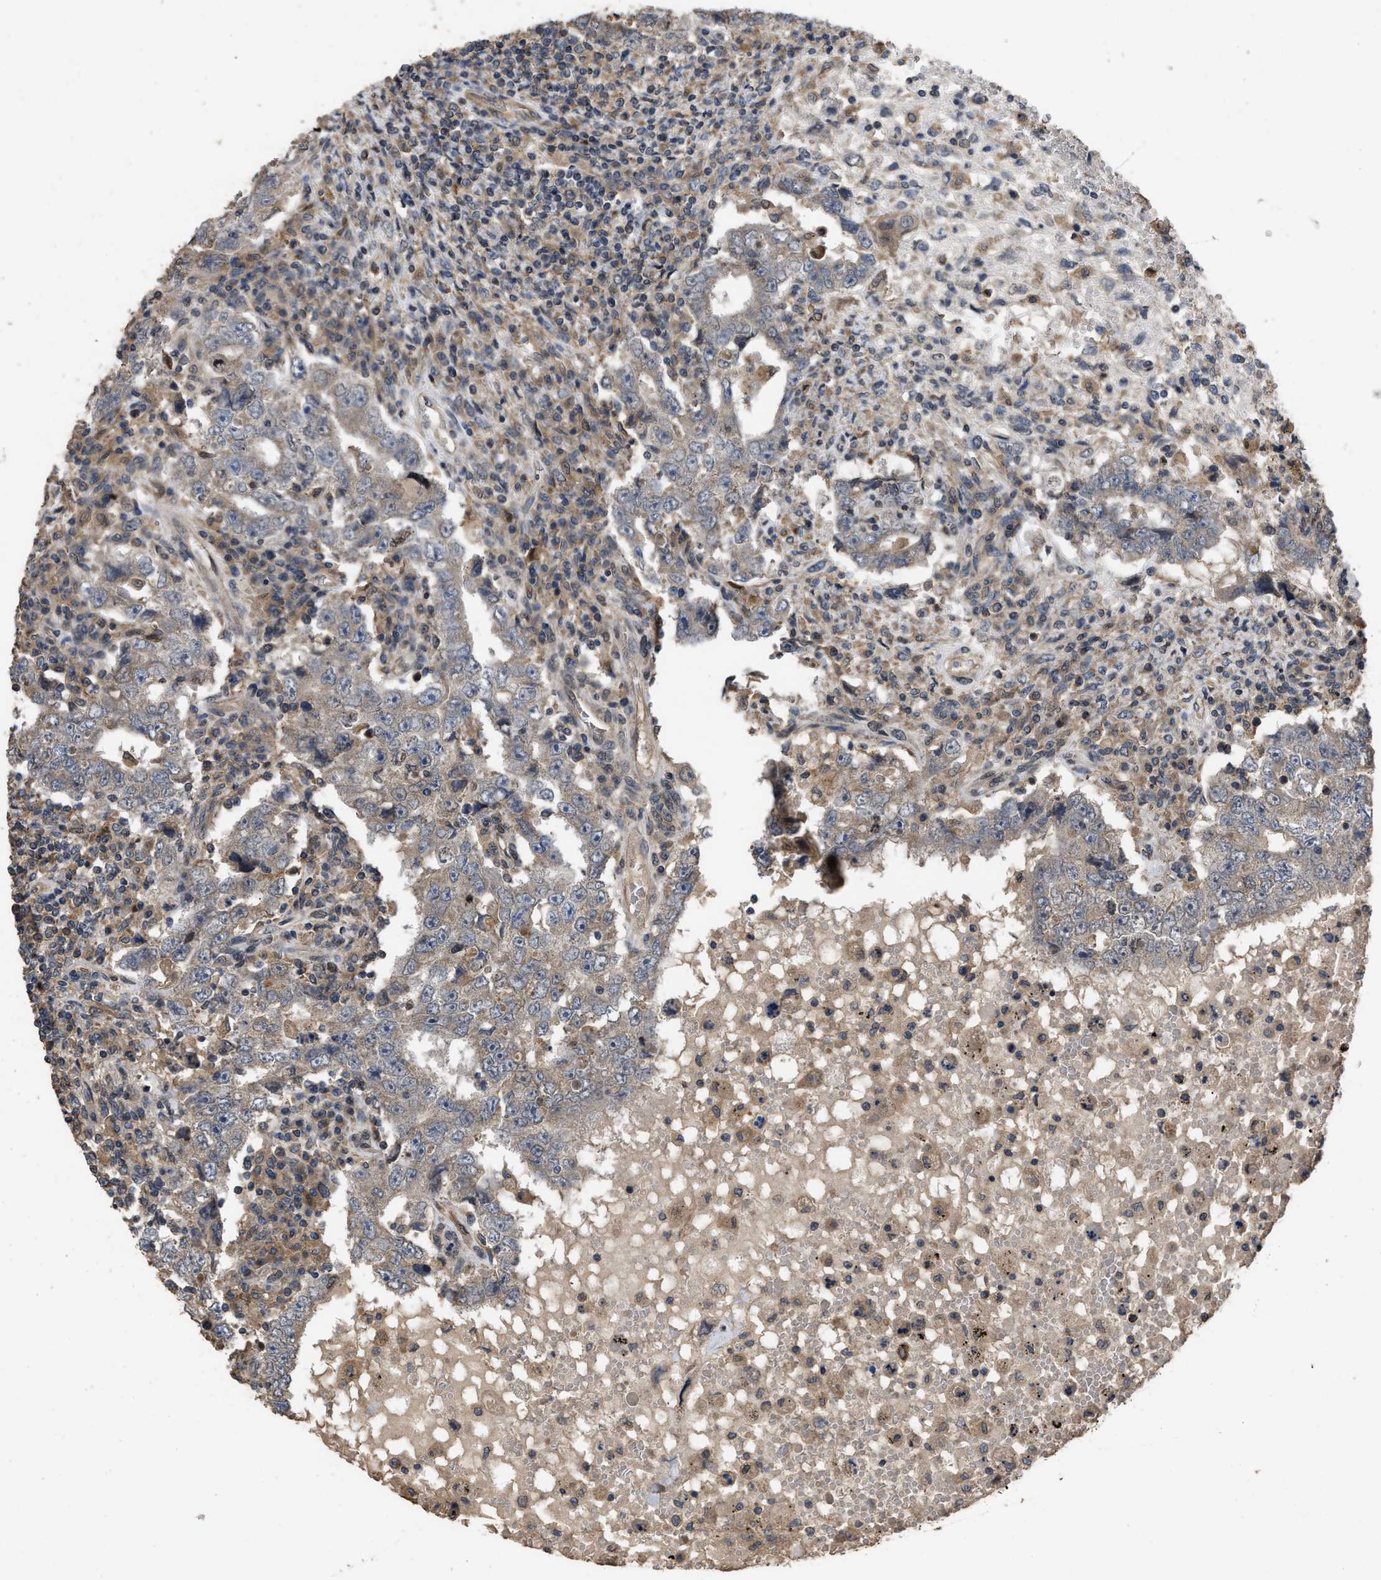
{"staining": {"intensity": "weak", "quantity": ">75%", "location": "cytoplasmic/membranous"}, "tissue": "testis cancer", "cell_type": "Tumor cells", "image_type": "cancer", "snomed": [{"axis": "morphology", "description": "Carcinoma, Embryonal, NOS"}, {"axis": "topography", "description": "Testis"}], "caption": "IHC micrograph of neoplastic tissue: testis cancer stained using immunohistochemistry (IHC) demonstrates low levels of weak protein expression localized specifically in the cytoplasmic/membranous of tumor cells, appearing as a cytoplasmic/membranous brown color.", "gene": "UTRN", "patient": {"sex": "male", "age": 26}}